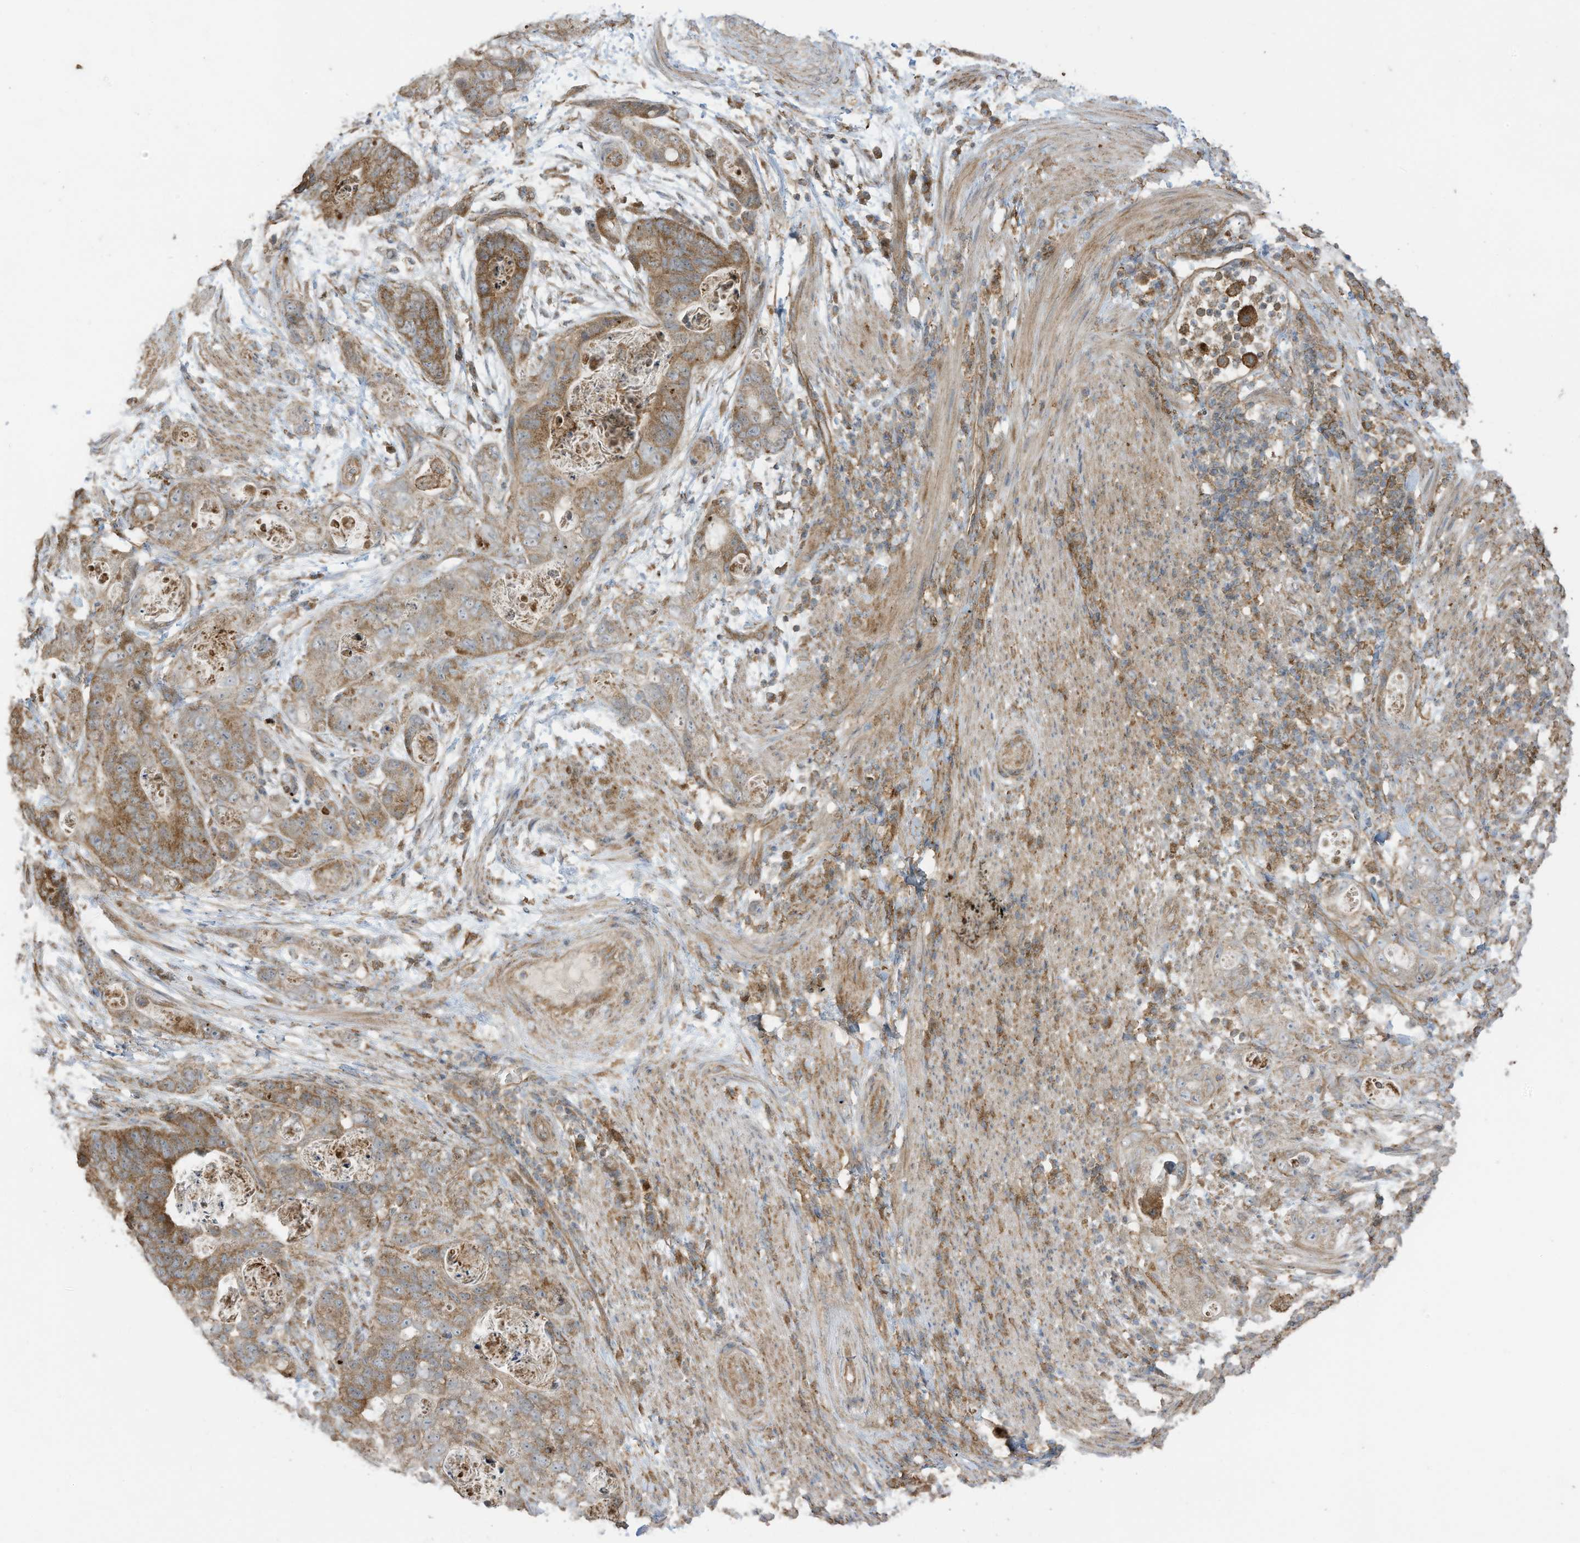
{"staining": {"intensity": "moderate", "quantity": "25%-75%", "location": "cytoplasmic/membranous"}, "tissue": "stomach cancer", "cell_type": "Tumor cells", "image_type": "cancer", "snomed": [{"axis": "morphology", "description": "Adenocarcinoma, NOS"}, {"axis": "topography", "description": "Stomach"}], "caption": "Tumor cells demonstrate moderate cytoplasmic/membranous expression in approximately 25%-75% of cells in adenocarcinoma (stomach).", "gene": "CGAS", "patient": {"sex": "female", "age": 89}}